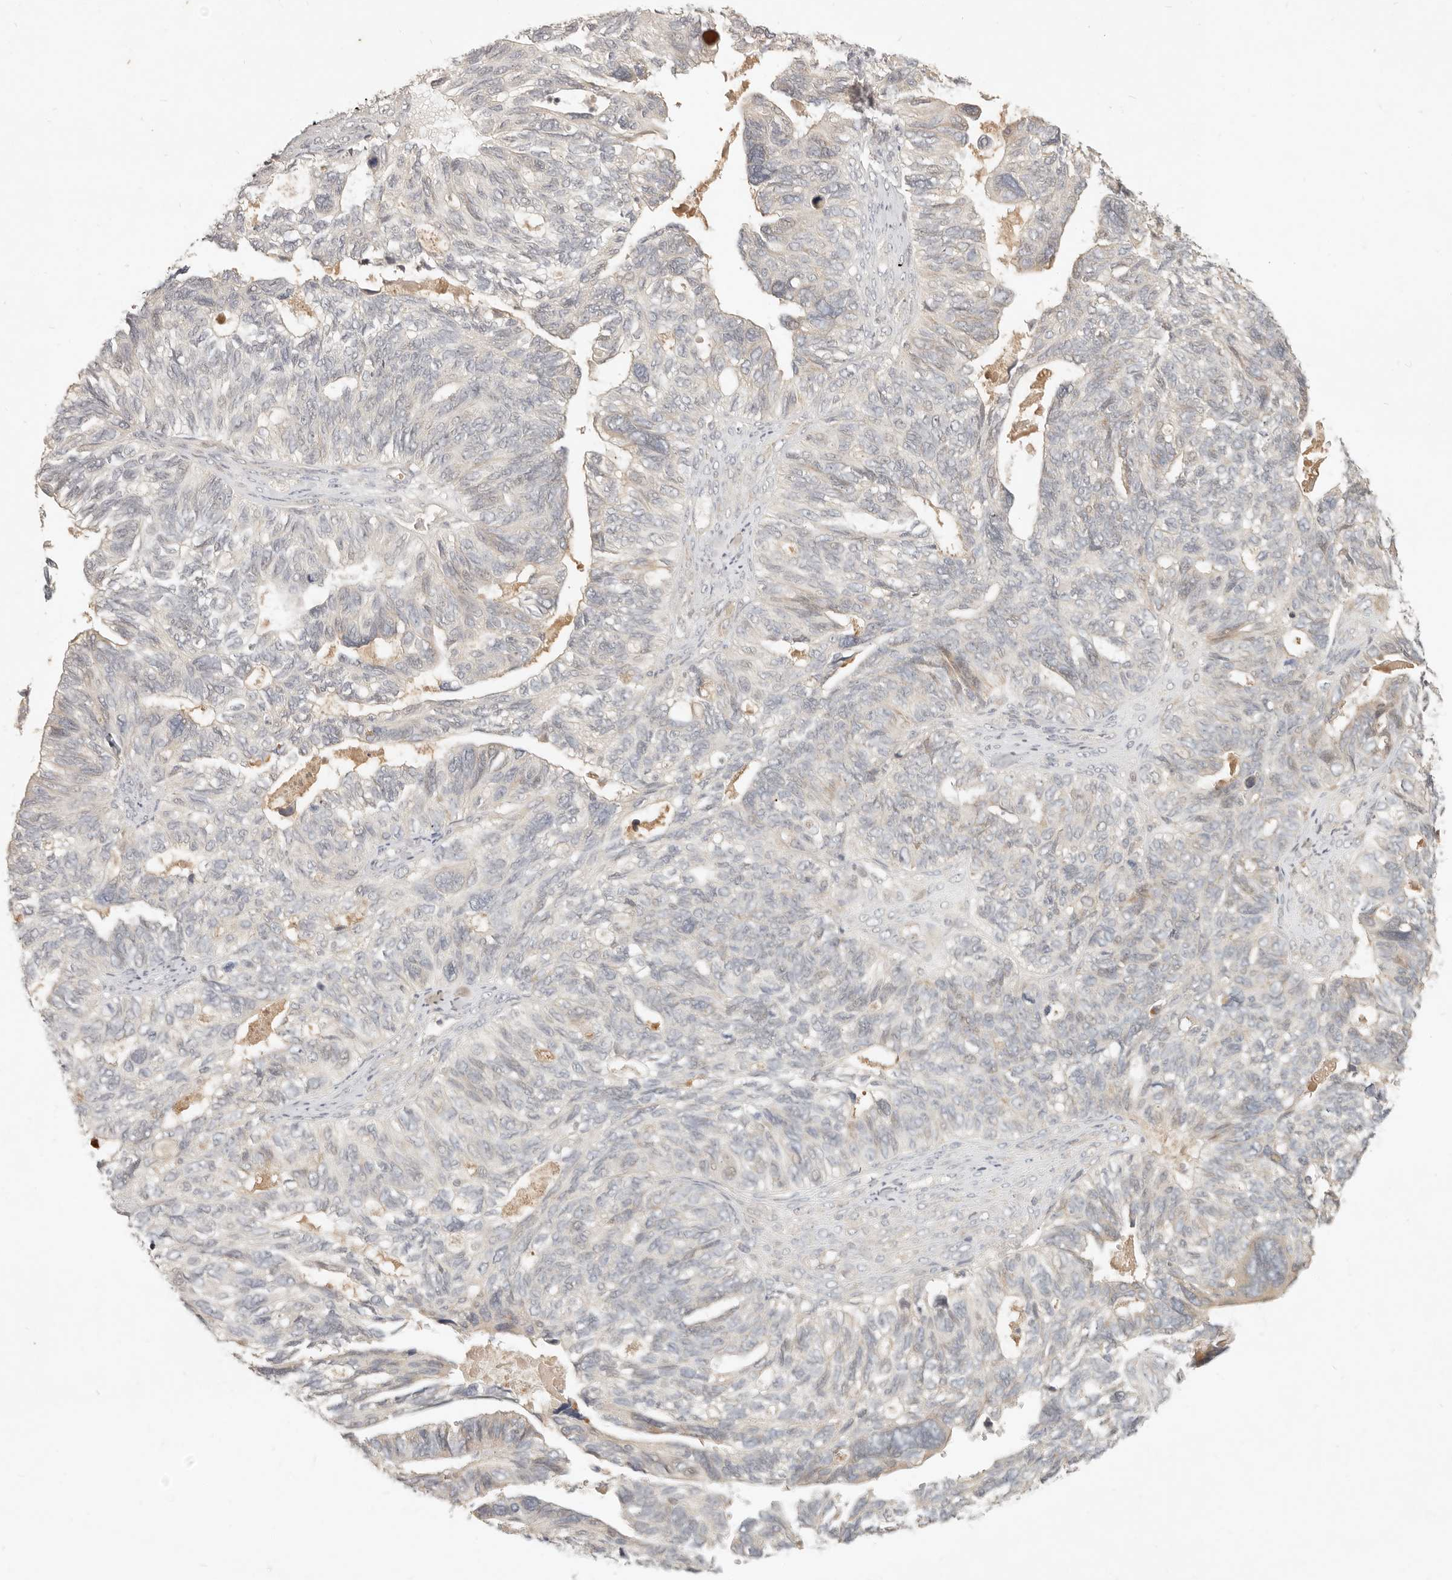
{"staining": {"intensity": "negative", "quantity": "none", "location": "none"}, "tissue": "ovarian cancer", "cell_type": "Tumor cells", "image_type": "cancer", "snomed": [{"axis": "morphology", "description": "Cystadenocarcinoma, serous, NOS"}, {"axis": "topography", "description": "Ovary"}], "caption": "IHC photomicrograph of ovarian cancer (serous cystadenocarcinoma) stained for a protein (brown), which exhibits no expression in tumor cells.", "gene": "UBXN11", "patient": {"sex": "female", "age": 79}}